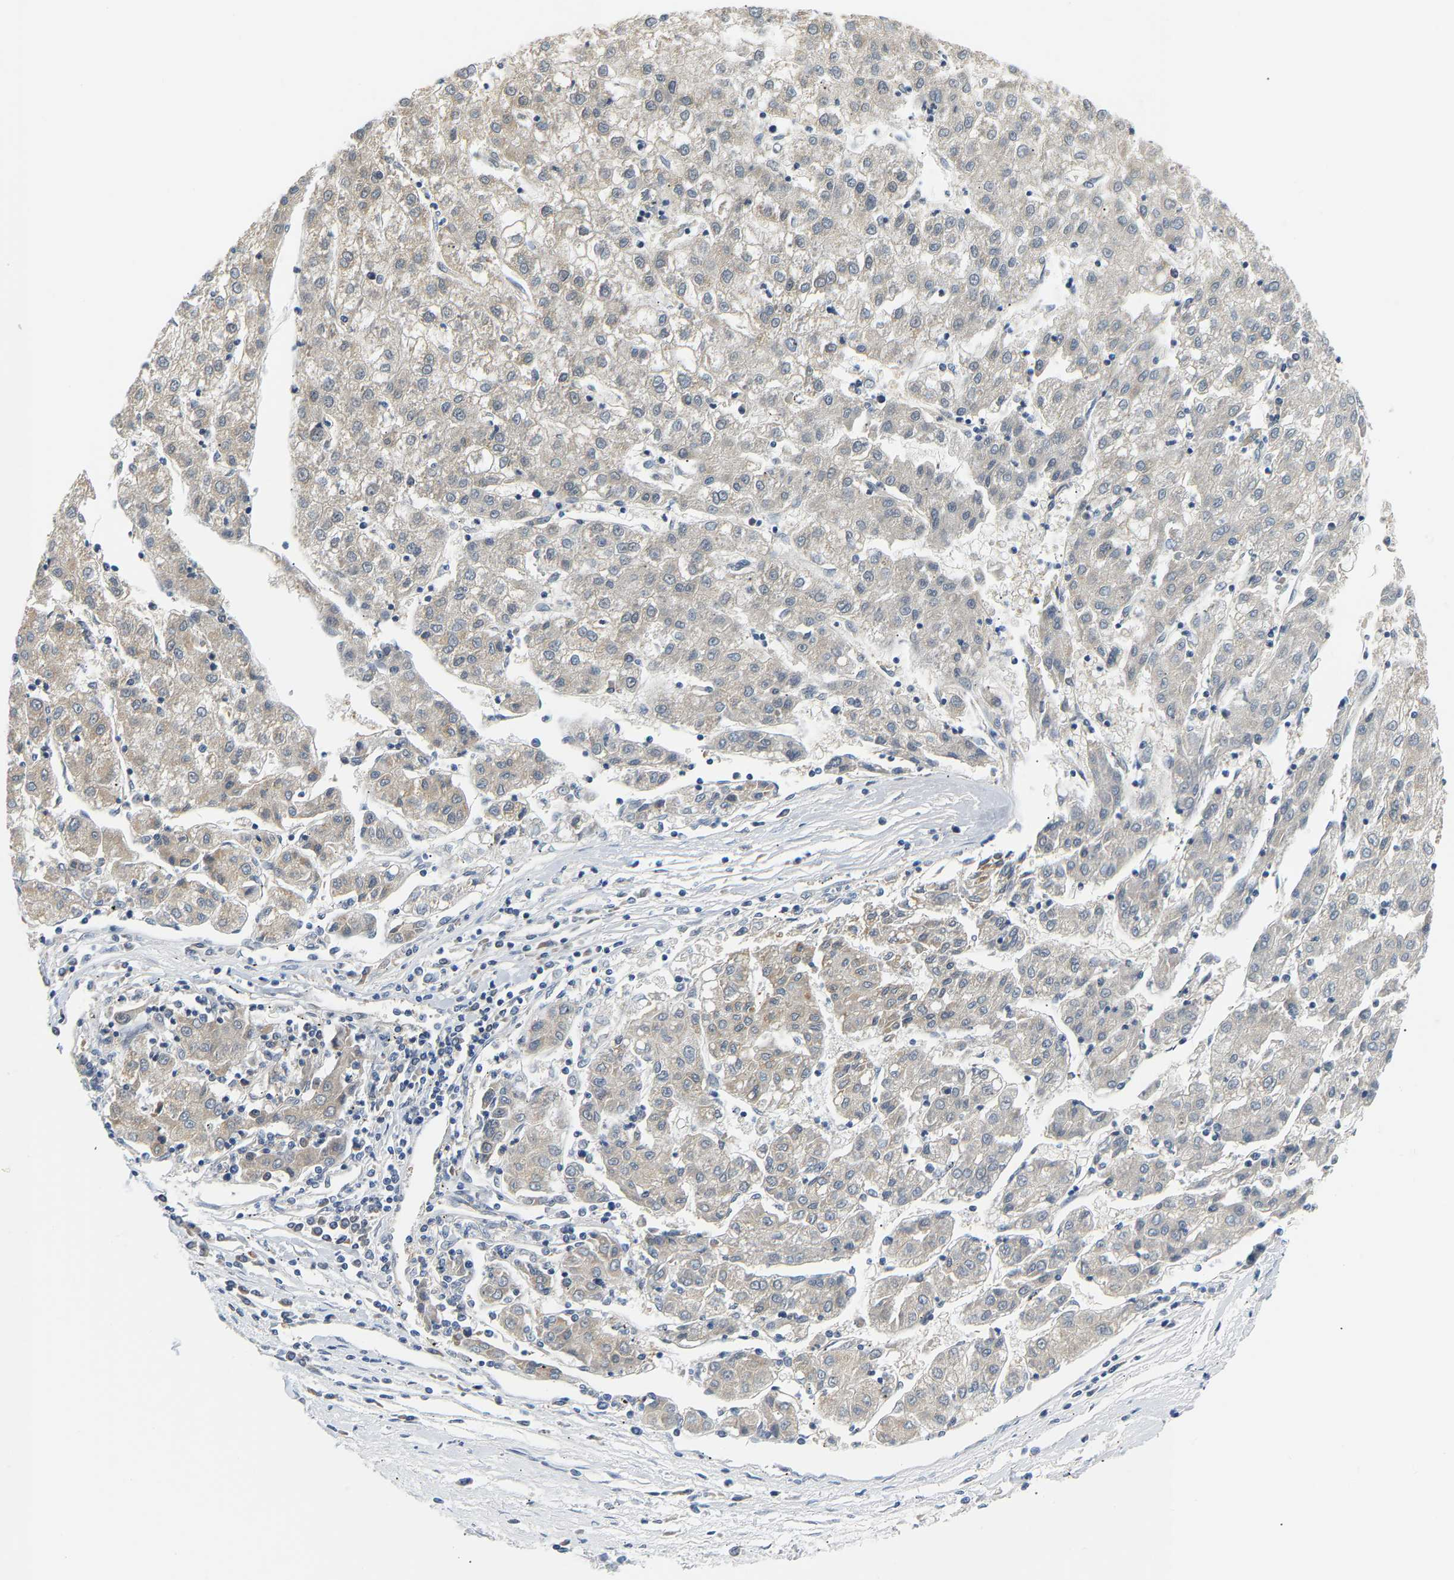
{"staining": {"intensity": "weak", "quantity": "<25%", "location": "cytoplasmic/membranous"}, "tissue": "liver cancer", "cell_type": "Tumor cells", "image_type": "cancer", "snomed": [{"axis": "morphology", "description": "Carcinoma, Hepatocellular, NOS"}, {"axis": "topography", "description": "Liver"}], "caption": "Immunohistochemical staining of liver cancer (hepatocellular carcinoma) reveals no significant expression in tumor cells.", "gene": "ARHGEF12", "patient": {"sex": "male", "age": 72}}